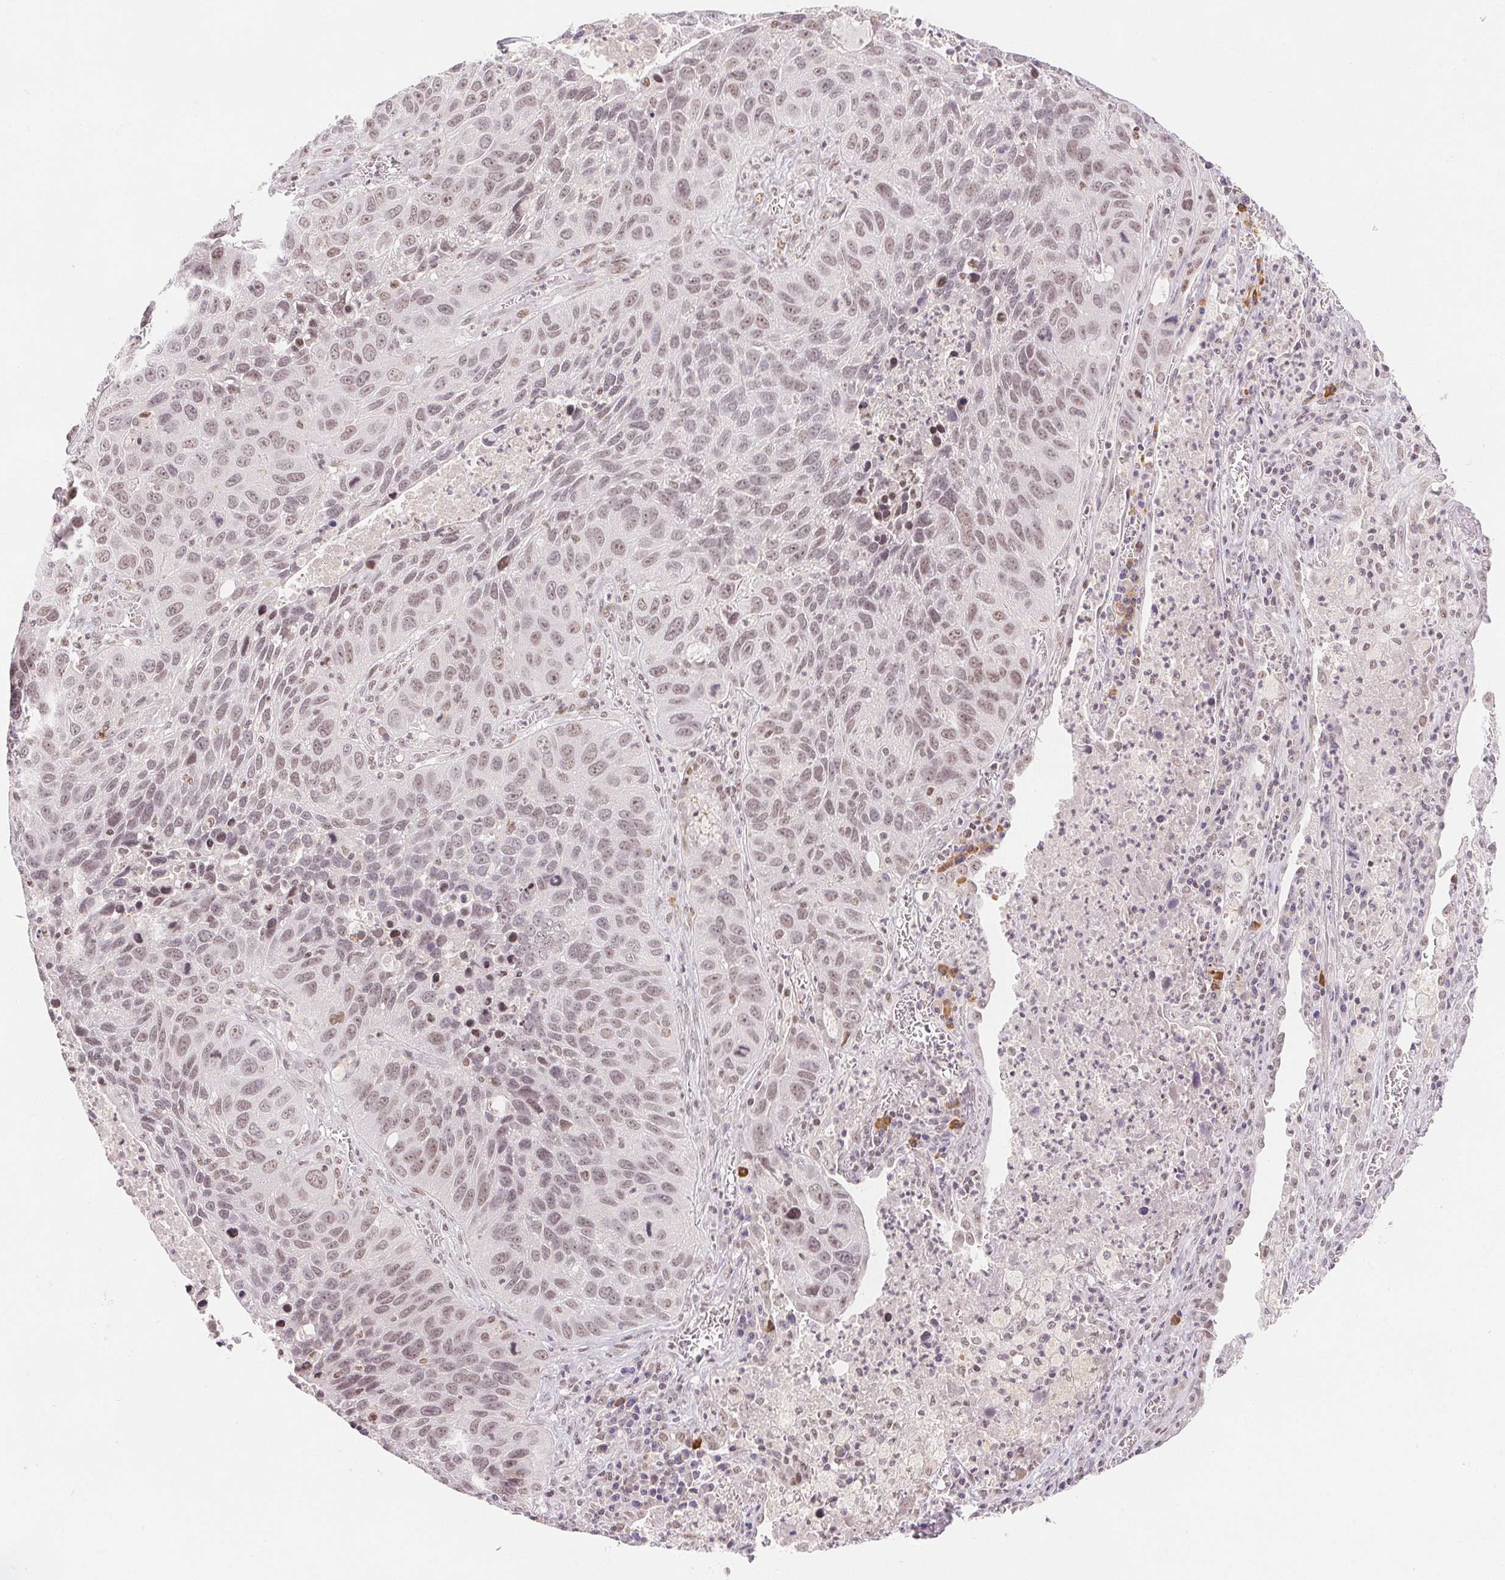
{"staining": {"intensity": "weak", "quantity": "25%-75%", "location": "nuclear"}, "tissue": "lung cancer", "cell_type": "Tumor cells", "image_type": "cancer", "snomed": [{"axis": "morphology", "description": "Squamous cell carcinoma, NOS"}, {"axis": "topography", "description": "Lung"}], "caption": "Lung squamous cell carcinoma was stained to show a protein in brown. There is low levels of weak nuclear positivity in approximately 25%-75% of tumor cells.", "gene": "DEK", "patient": {"sex": "female", "age": 61}}